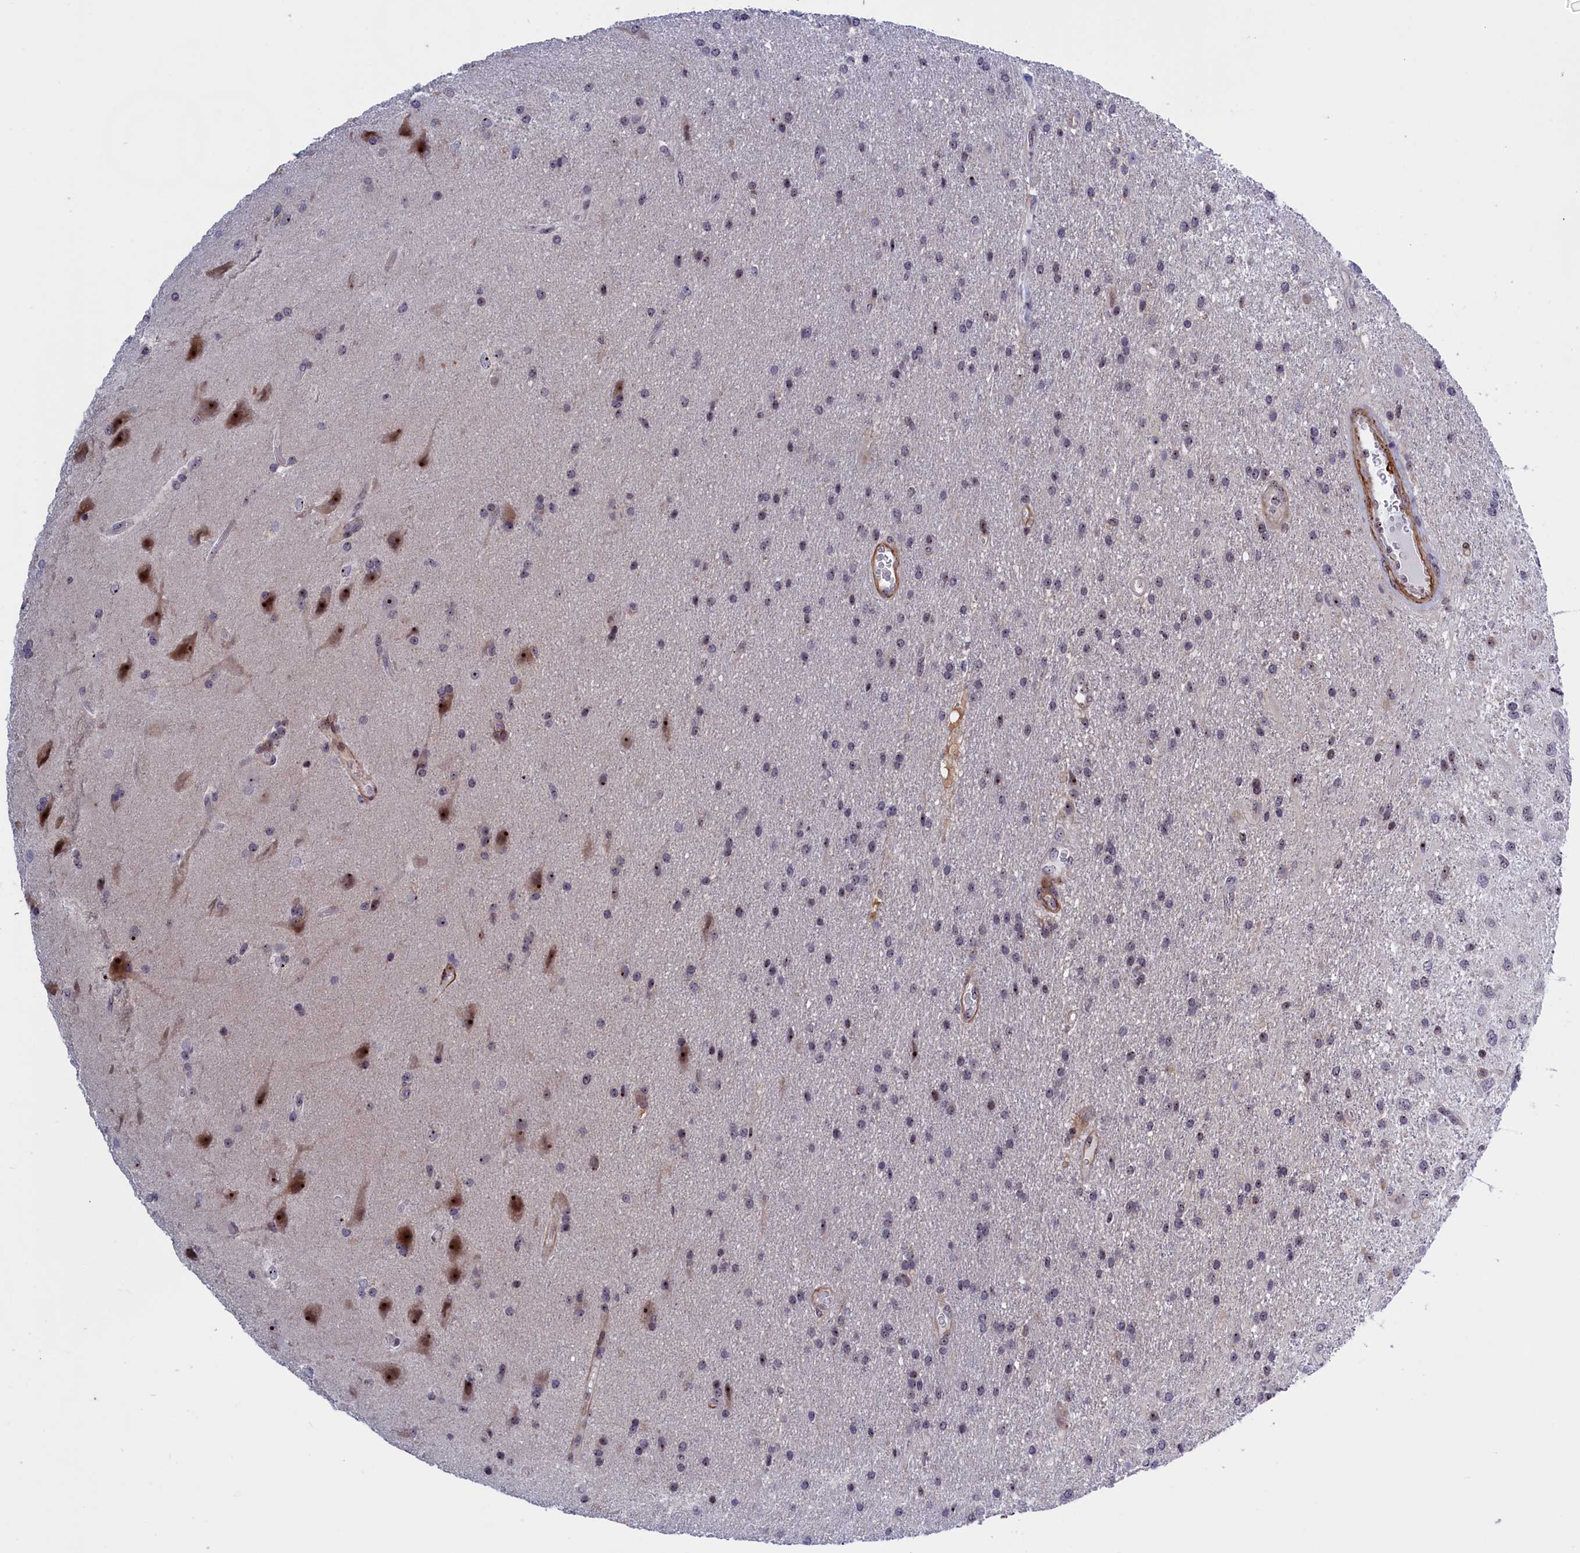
{"staining": {"intensity": "weak", "quantity": "<25%", "location": "nuclear"}, "tissue": "glioma", "cell_type": "Tumor cells", "image_type": "cancer", "snomed": [{"axis": "morphology", "description": "Glioma, malignant, Low grade"}, {"axis": "topography", "description": "Brain"}], "caption": "High power microscopy histopathology image of an IHC histopathology image of glioma, revealing no significant expression in tumor cells.", "gene": "PPAN", "patient": {"sex": "male", "age": 66}}